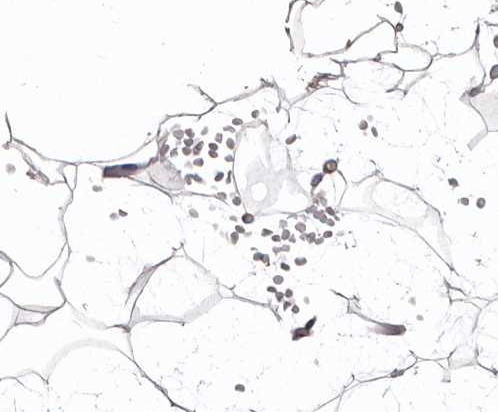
{"staining": {"intensity": "negative", "quantity": "none", "location": "none"}, "tissue": "adipose tissue", "cell_type": "Adipocytes", "image_type": "normal", "snomed": [{"axis": "morphology", "description": "Normal tissue, NOS"}, {"axis": "topography", "description": "Breast"}], "caption": "Immunohistochemical staining of normal adipose tissue demonstrates no significant positivity in adipocytes.", "gene": "GPATCH4", "patient": {"sex": "female", "age": 23}}